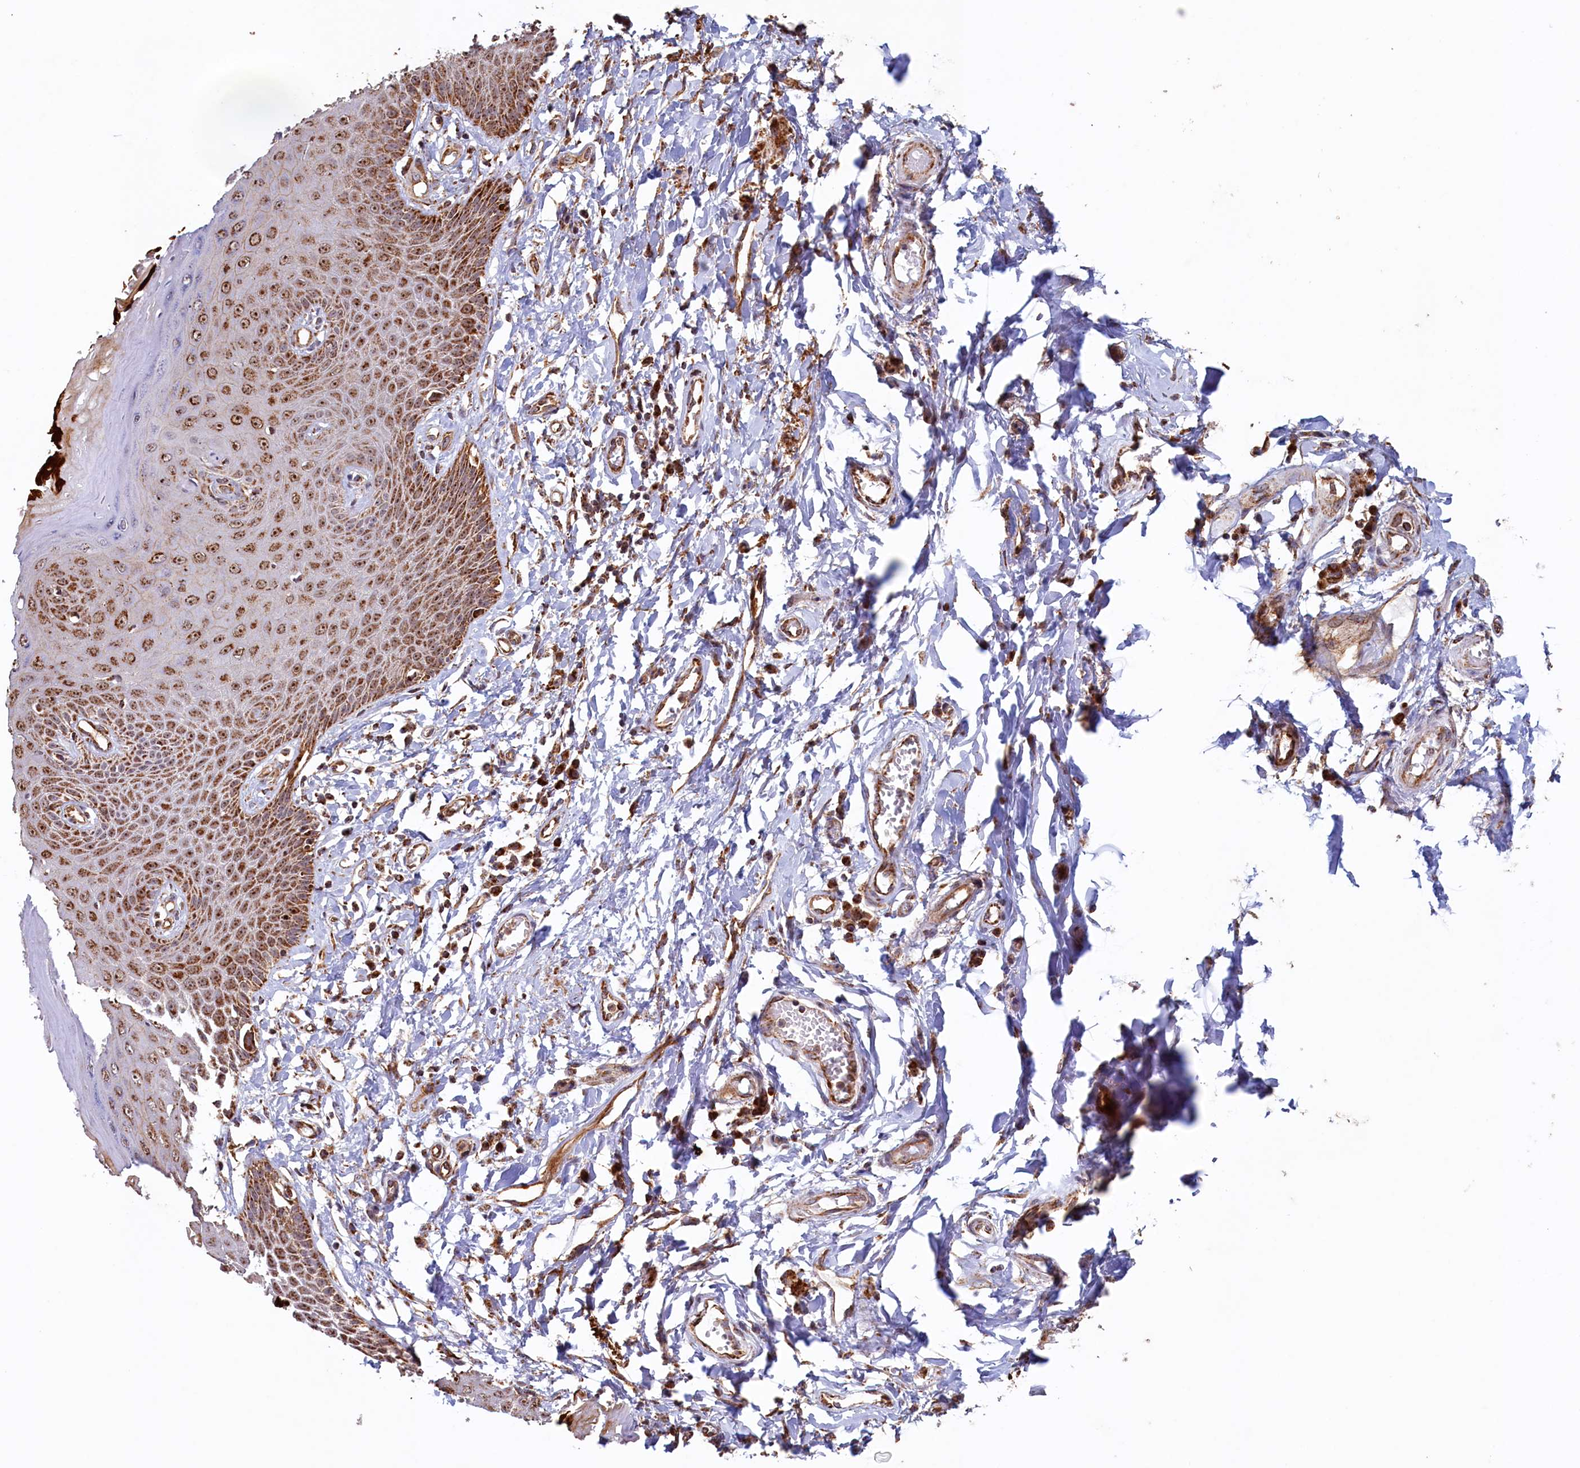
{"staining": {"intensity": "strong", "quantity": ">75%", "location": "cytoplasmic/membranous,nuclear"}, "tissue": "skin", "cell_type": "Epidermal cells", "image_type": "normal", "snomed": [{"axis": "morphology", "description": "Normal tissue, NOS"}, {"axis": "topography", "description": "Anal"}], "caption": "Skin was stained to show a protein in brown. There is high levels of strong cytoplasmic/membranous,nuclear positivity in approximately >75% of epidermal cells.", "gene": "UBE3B", "patient": {"sex": "male", "age": 78}}